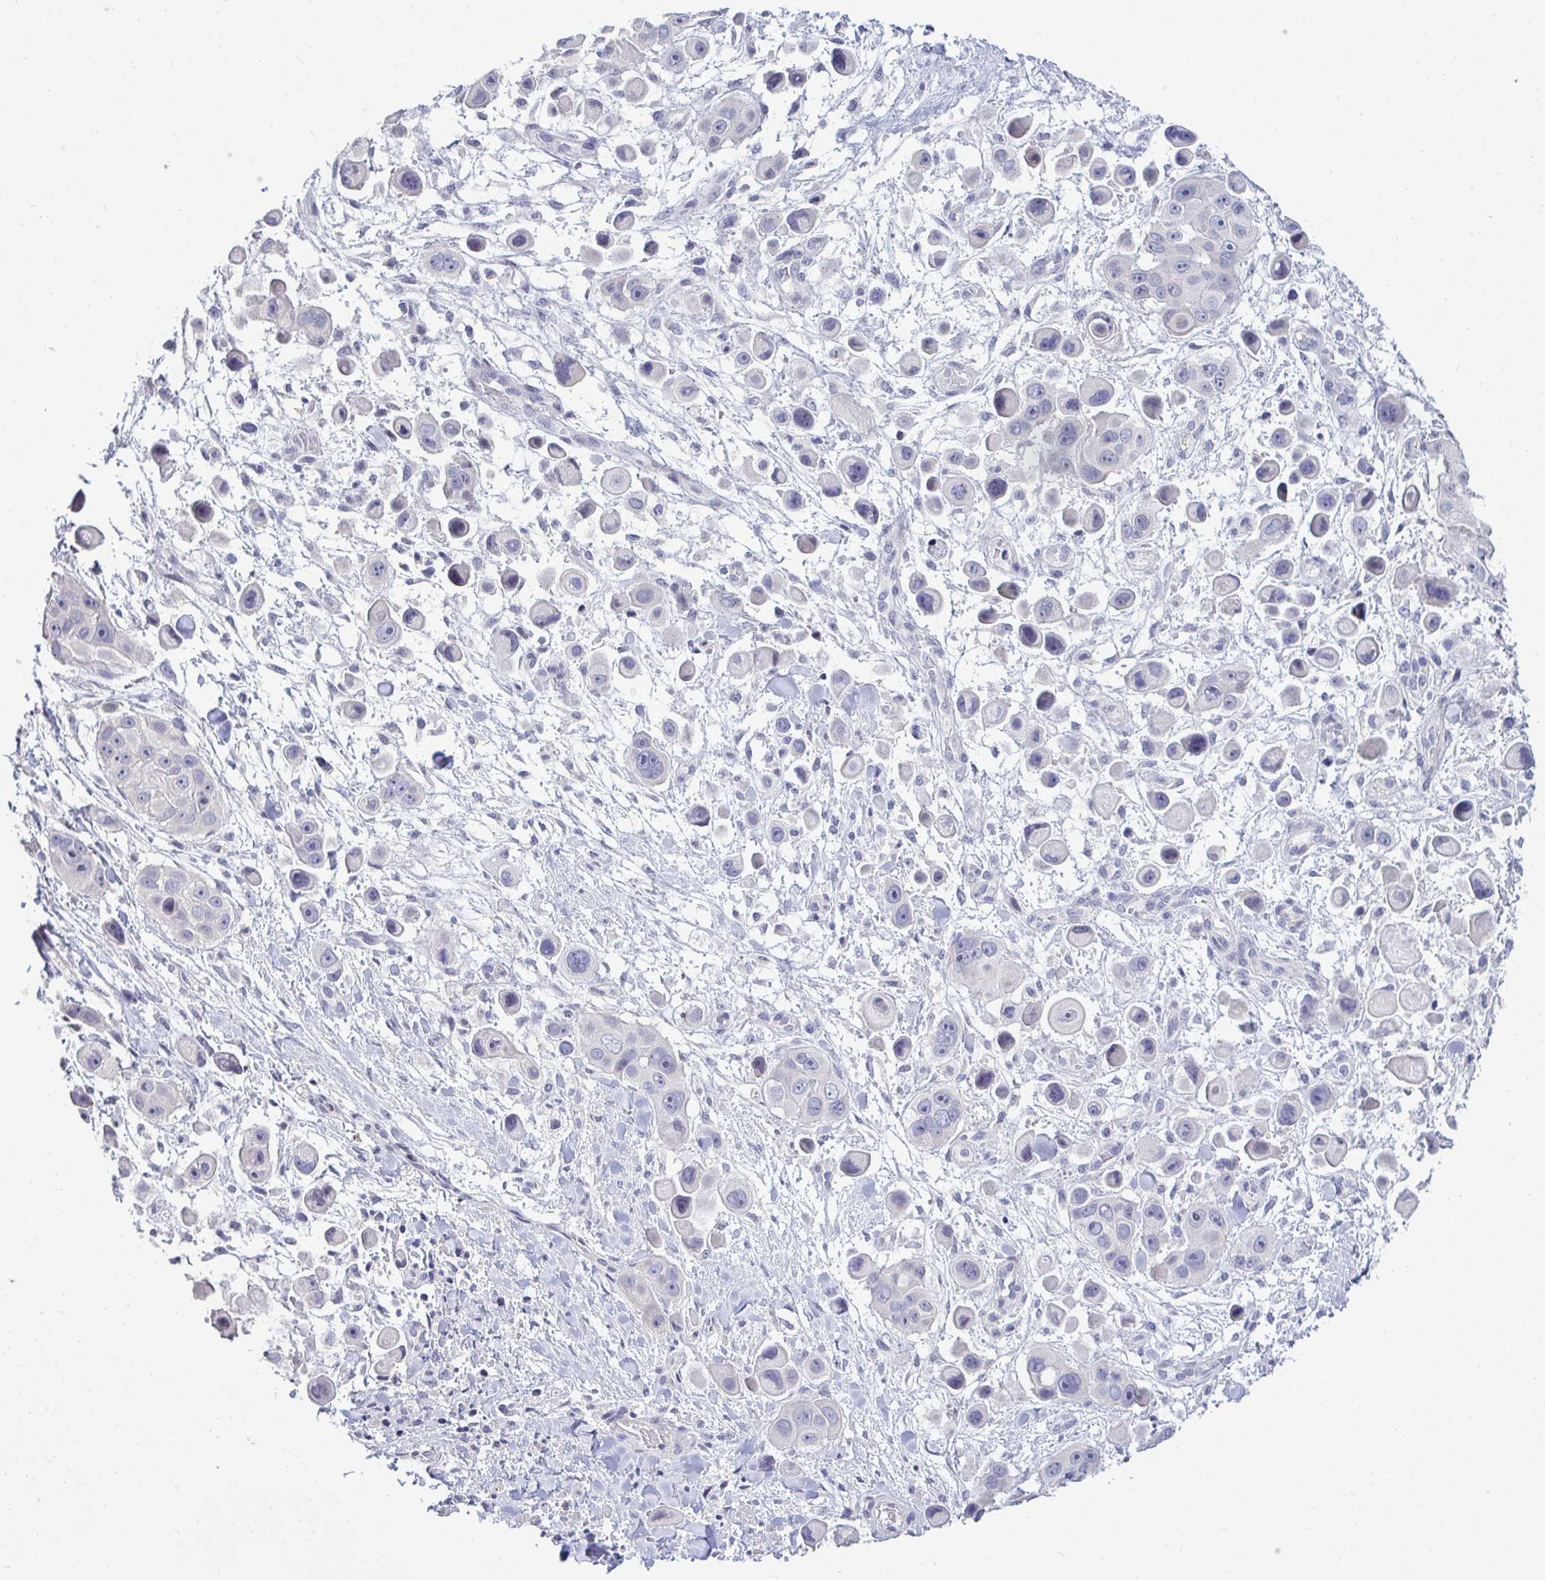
{"staining": {"intensity": "negative", "quantity": "none", "location": "none"}, "tissue": "skin cancer", "cell_type": "Tumor cells", "image_type": "cancer", "snomed": [{"axis": "morphology", "description": "Squamous cell carcinoma, NOS"}, {"axis": "topography", "description": "Skin"}], "caption": "The image displays no staining of tumor cells in squamous cell carcinoma (skin).", "gene": "PIGK", "patient": {"sex": "male", "age": 67}}